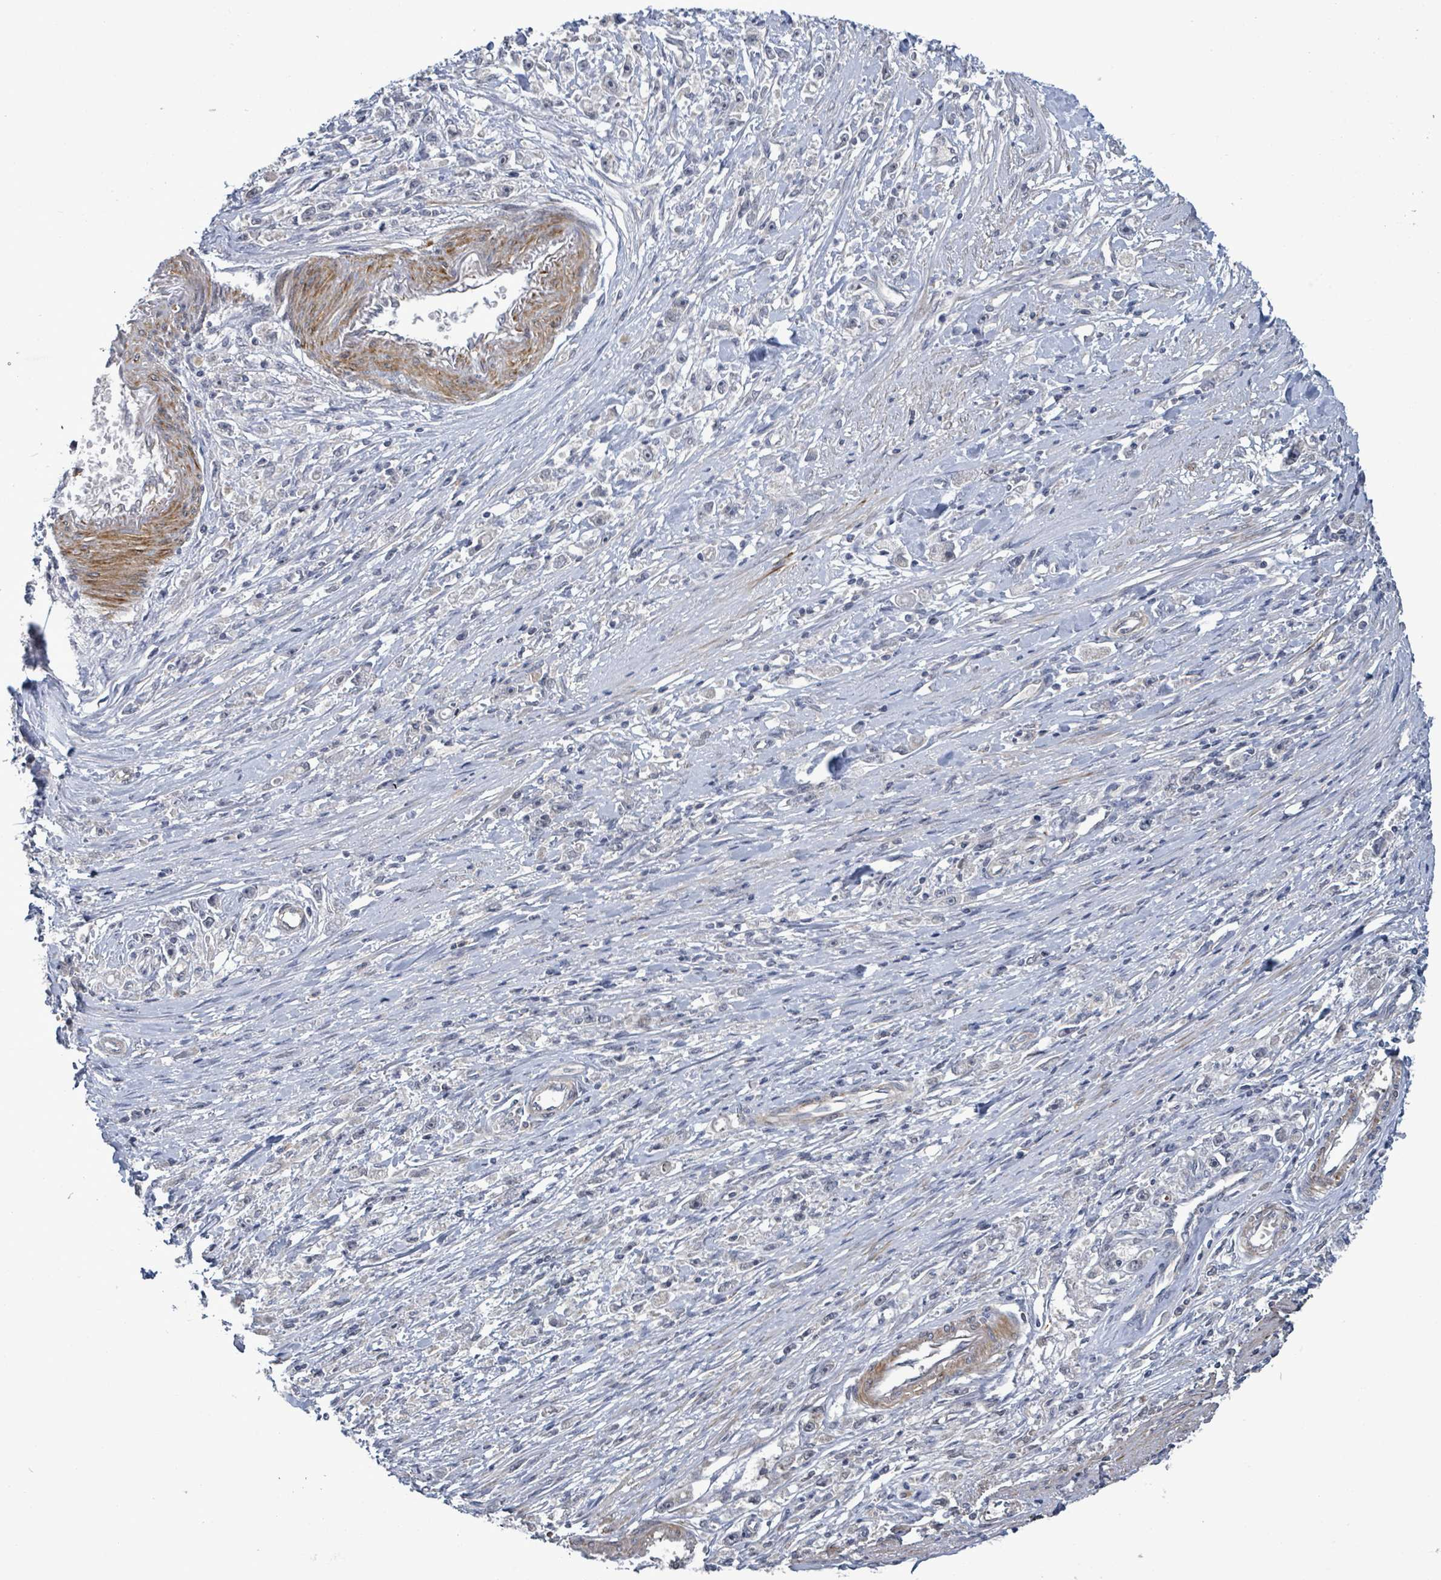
{"staining": {"intensity": "negative", "quantity": "none", "location": "none"}, "tissue": "stomach cancer", "cell_type": "Tumor cells", "image_type": "cancer", "snomed": [{"axis": "morphology", "description": "Adenocarcinoma, NOS"}, {"axis": "topography", "description": "Stomach"}], "caption": "An image of stomach cancer (adenocarcinoma) stained for a protein reveals no brown staining in tumor cells. (DAB (3,3'-diaminobenzidine) immunohistochemistry (IHC), high magnification).", "gene": "AMMECR1", "patient": {"sex": "female", "age": 59}}